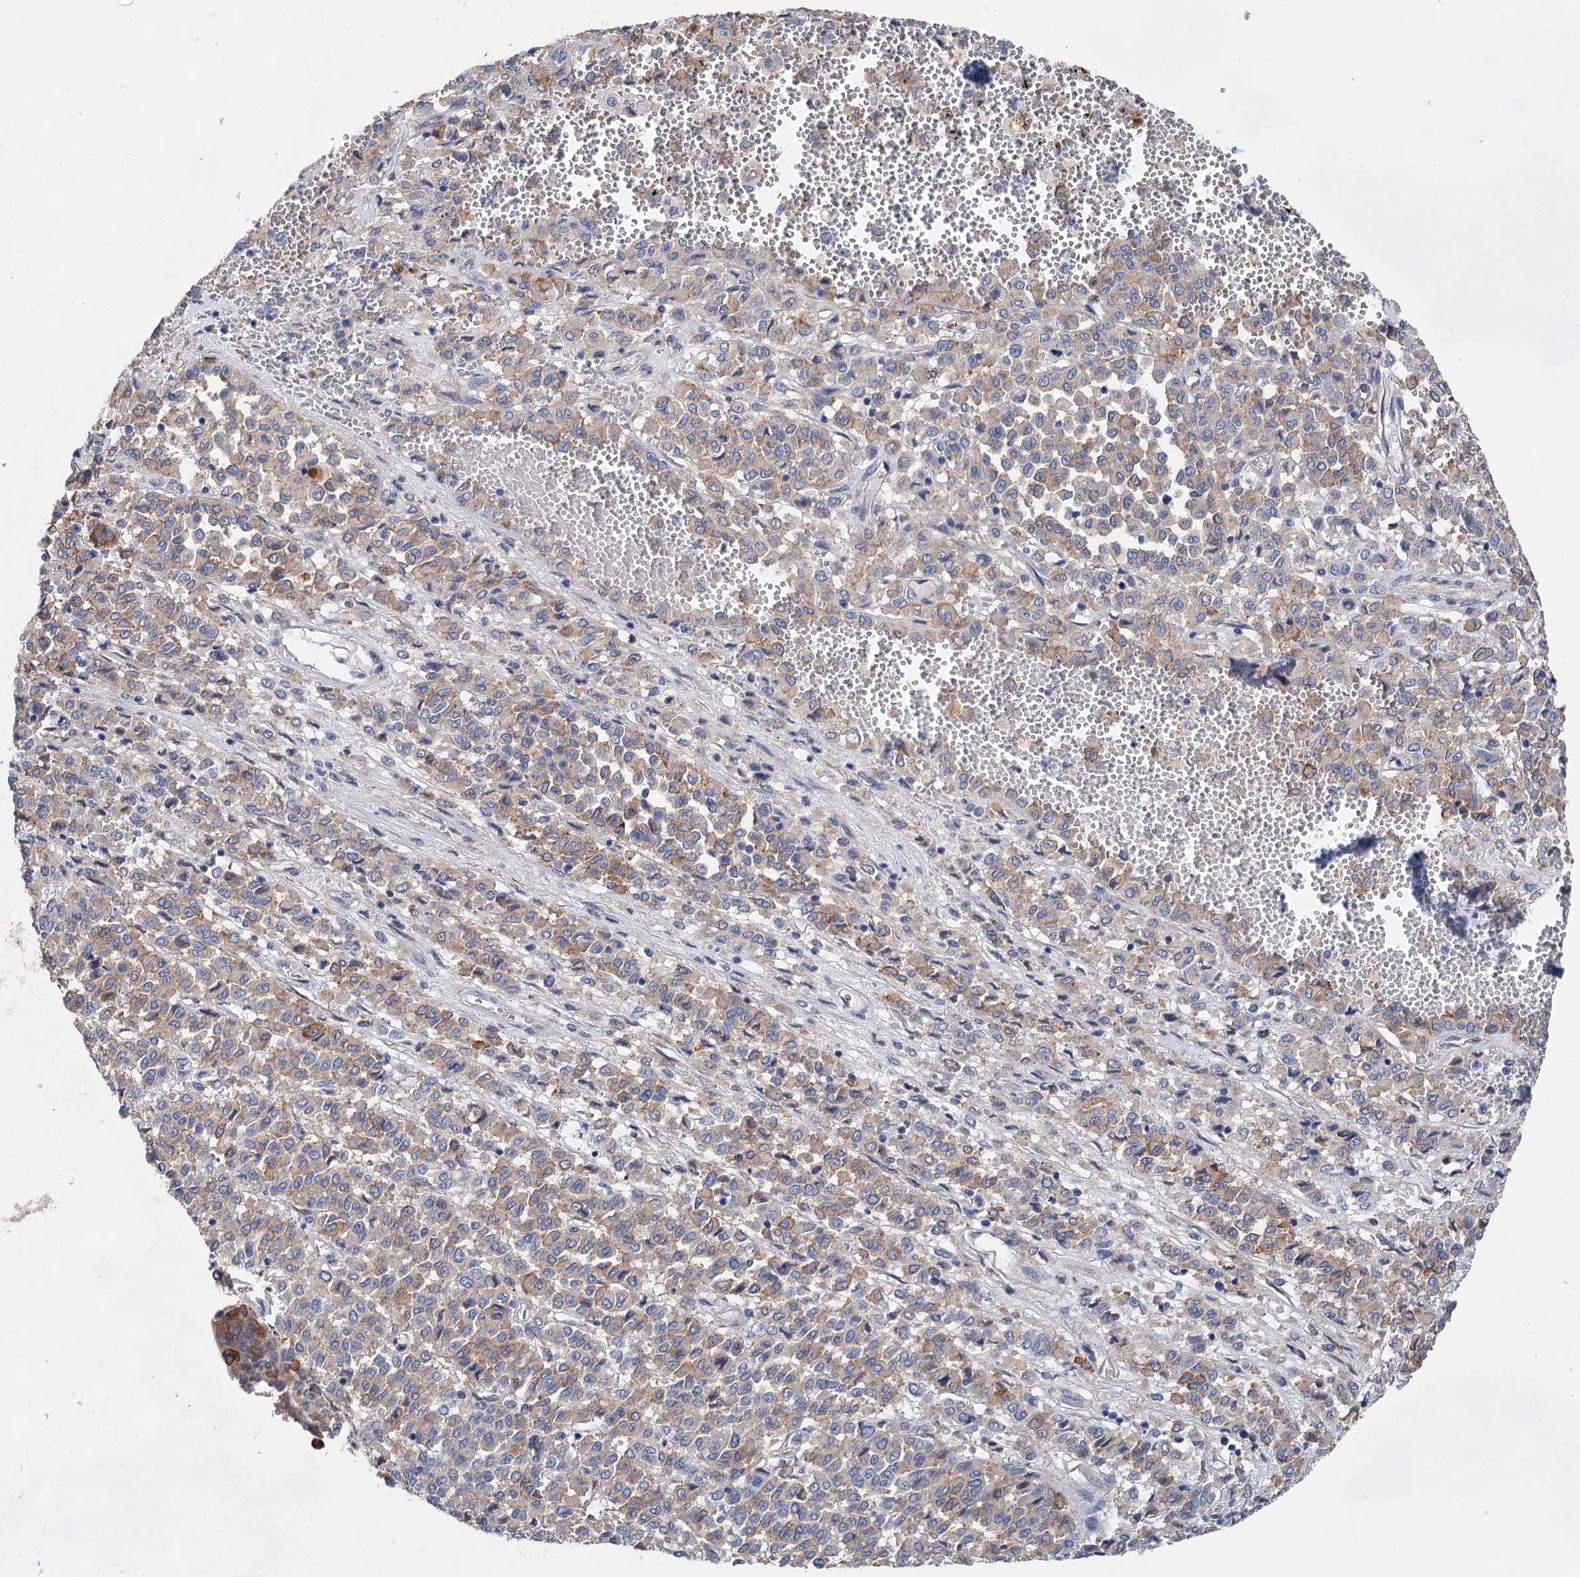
{"staining": {"intensity": "moderate", "quantity": "25%-75%", "location": "cytoplasmic/membranous"}, "tissue": "melanoma", "cell_type": "Tumor cells", "image_type": "cancer", "snomed": [{"axis": "morphology", "description": "Malignant melanoma, Metastatic site"}, {"axis": "topography", "description": "Pancreas"}], "caption": "Brown immunohistochemical staining in human melanoma reveals moderate cytoplasmic/membranous positivity in approximately 25%-75% of tumor cells.", "gene": "GPR155", "patient": {"sex": "female", "age": 30}}